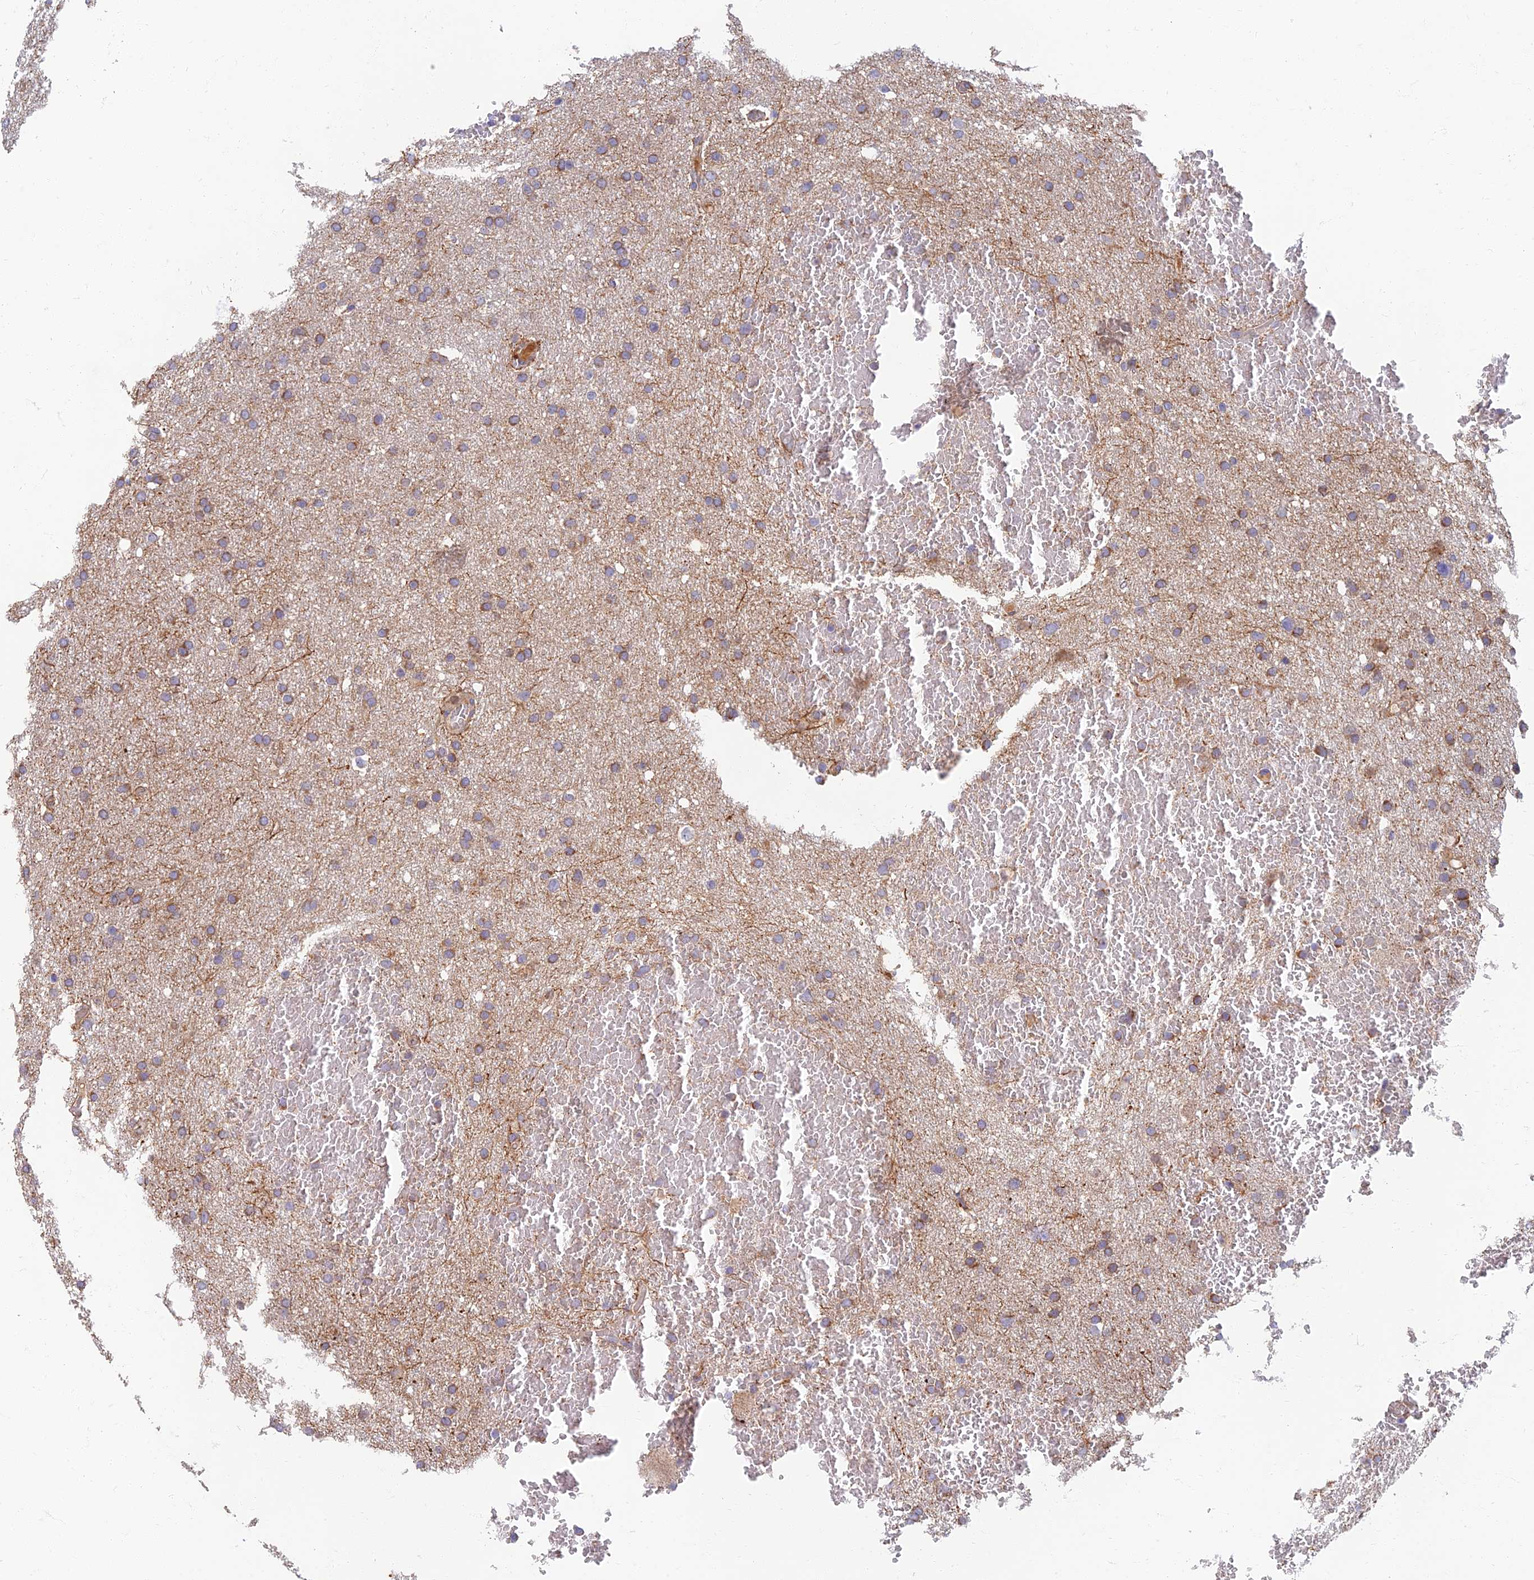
{"staining": {"intensity": "moderate", "quantity": ">75%", "location": "cytoplasmic/membranous"}, "tissue": "glioma", "cell_type": "Tumor cells", "image_type": "cancer", "snomed": [{"axis": "morphology", "description": "Glioma, malignant, High grade"}, {"axis": "topography", "description": "Cerebral cortex"}], "caption": "A photomicrograph of human glioma stained for a protein reveals moderate cytoplasmic/membranous brown staining in tumor cells. The staining was performed using DAB, with brown indicating positive protein expression. Nuclei are stained blue with hematoxylin.", "gene": "SOGA1", "patient": {"sex": "female", "age": 36}}